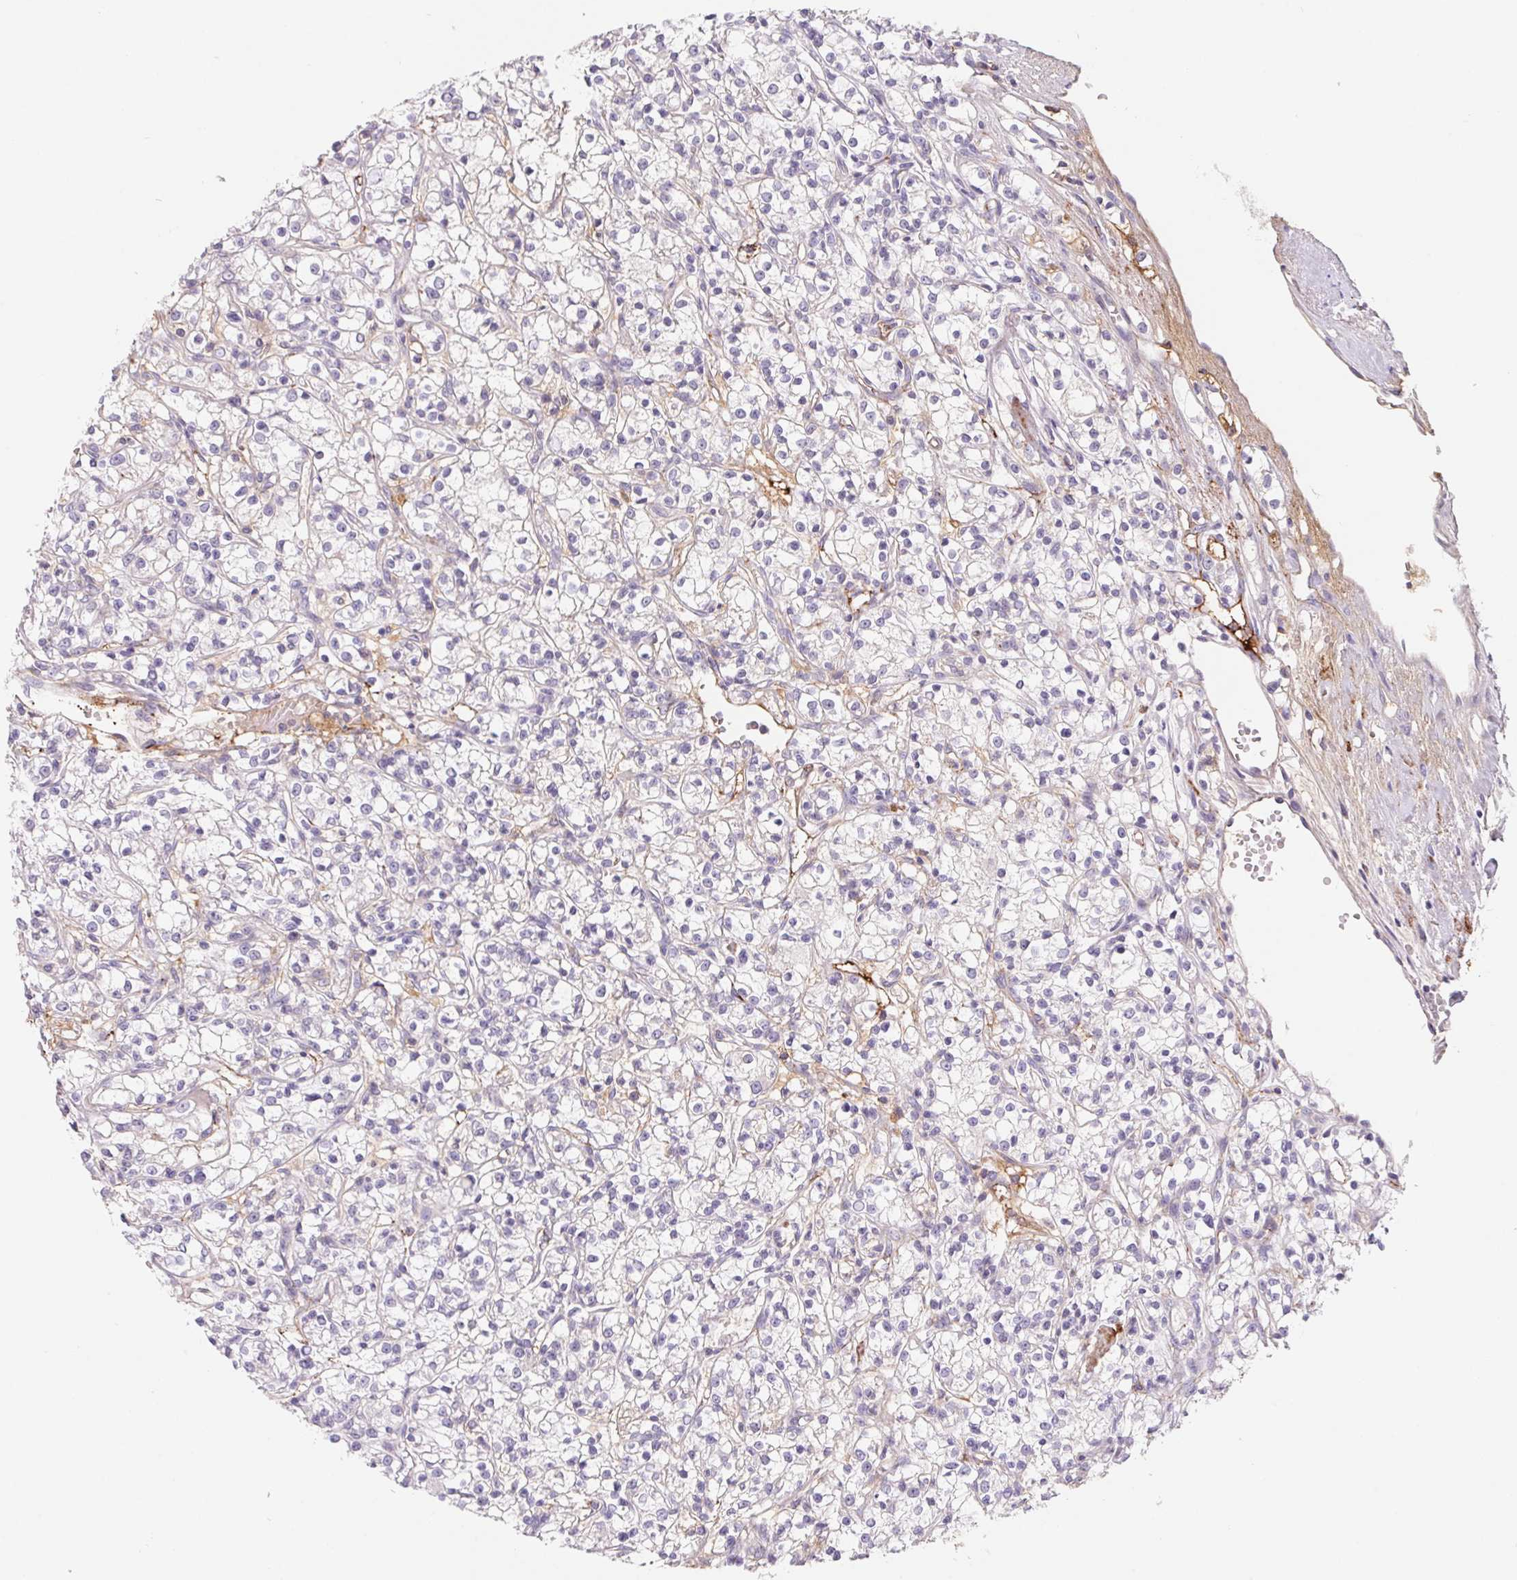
{"staining": {"intensity": "negative", "quantity": "none", "location": "none"}, "tissue": "renal cancer", "cell_type": "Tumor cells", "image_type": "cancer", "snomed": [{"axis": "morphology", "description": "Adenocarcinoma, NOS"}, {"axis": "topography", "description": "Kidney"}], "caption": "This is a image of IHC staining of renal adenocarcinoma, which shows no staining in tumor cells.", "gene": "LPA", "patient": {"sex": "female", "age": 59}}